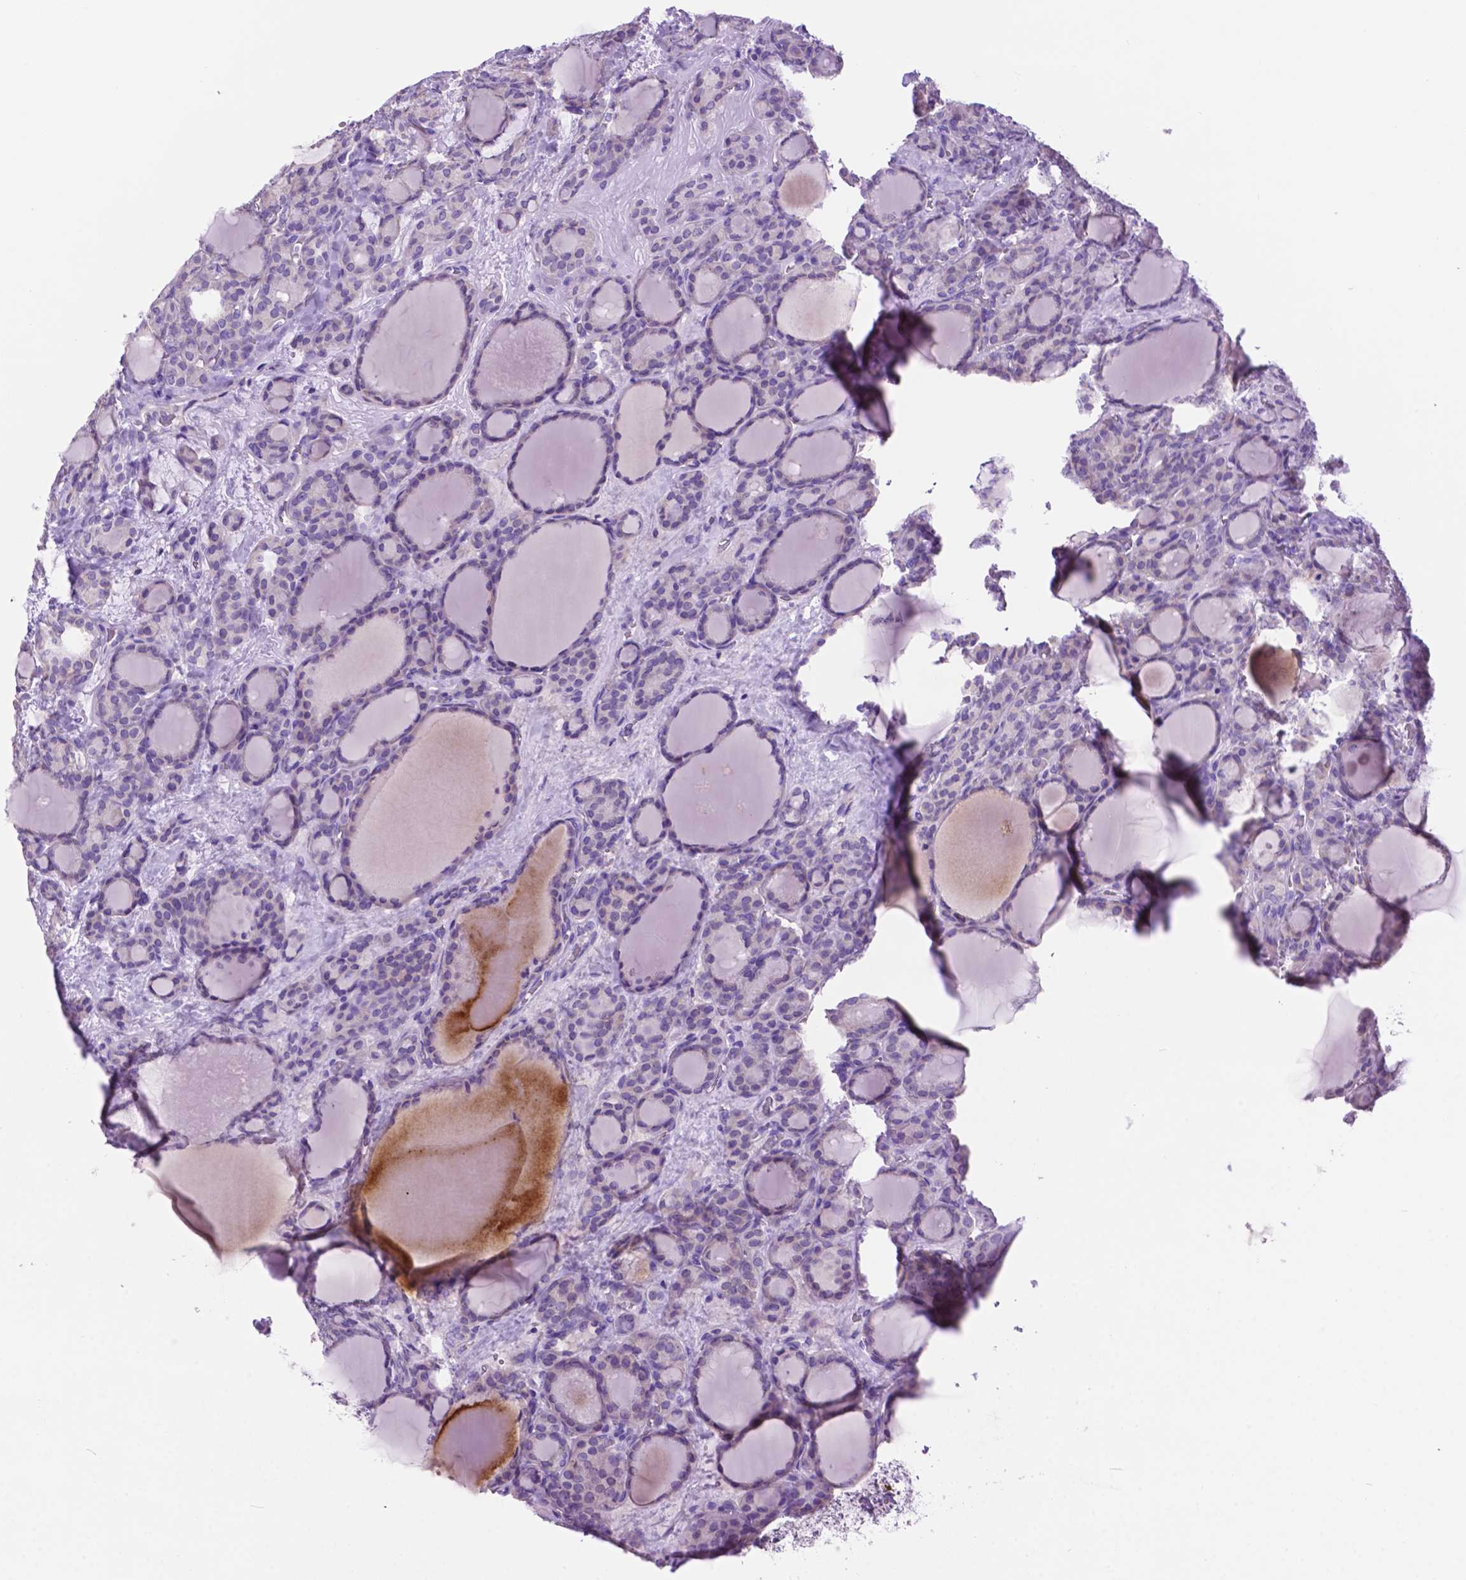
{"staining": {"intensity": "negative", "quantity": "none", "location": "none"}, "tissue": "thyroid cancer", "cell_type": "Tumor cells", "image_type": "cancer", "snomed": [{"axis": "morphology", "description": "Normal tissue, NOS"}, {"axis": "morphology", "description": "Follicular adenoma carcinoma, NOS"}, {"axis": "topography", "description": "Thyroid gland"}], "caption": "Immunohistochemistry histopathology image of neoplastic tissue: thyroid follicular adenoma carcinoma stained with DAB shows no significant protein positivity in tumor cells.", "gene": "PHYHIP", "patient": {"sex": "female", "age": 31}}